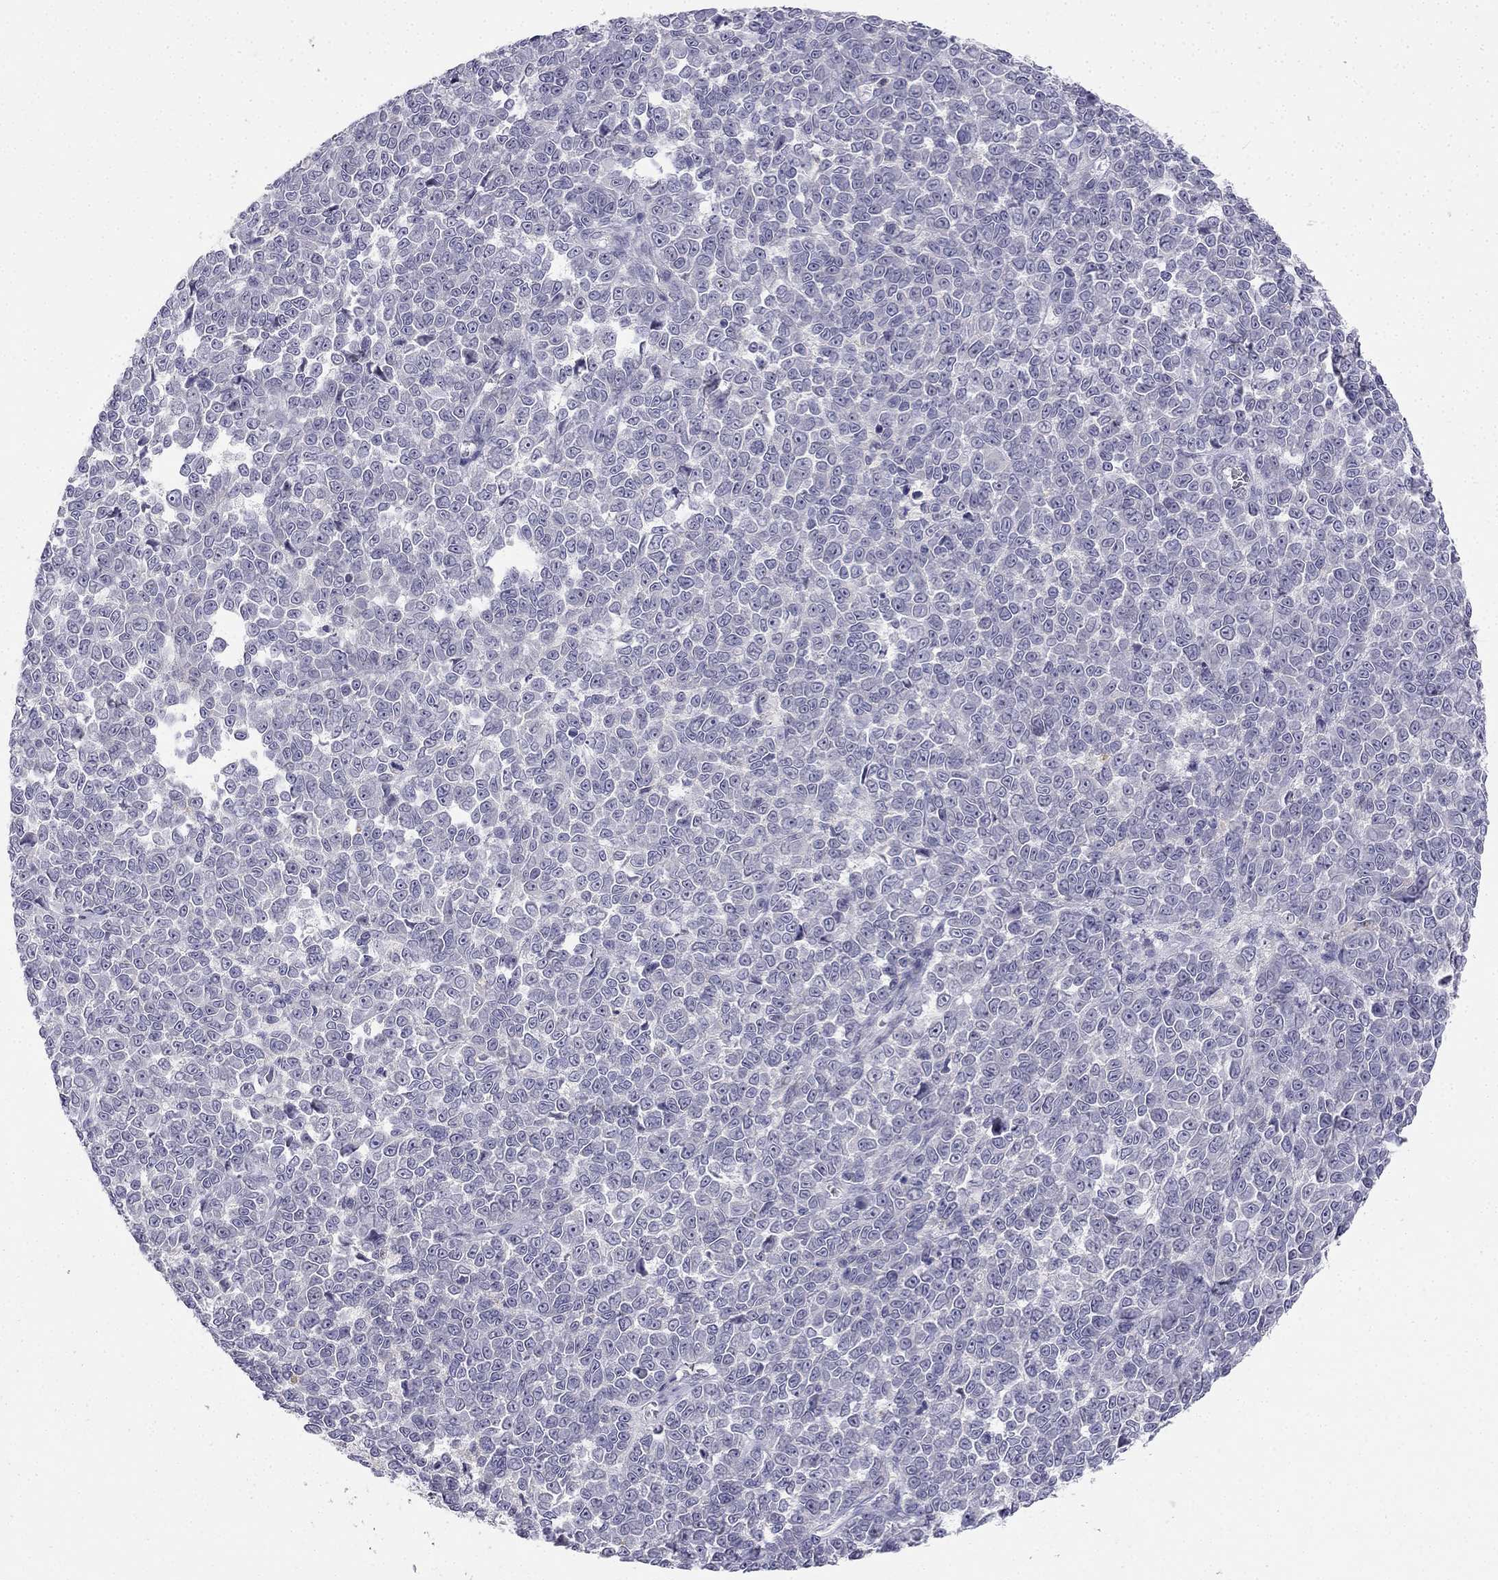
{"staining": {"intensity": "negative", "quantity": "none", "location": "none"}, "tissue": "melanoma", "cell_type": "Tumor cells", "image_type": "cancer", "snomed": [{"axis": "morphology", "description": "Malignant melanoma, NOS"}, {"axis": "topography", "description": "Skin"}], "caption": "Tumor cells show no significant protein positivity in melanoma.", "gene": "C16orf89", "patient": {"sex": "female", "age": 95}}